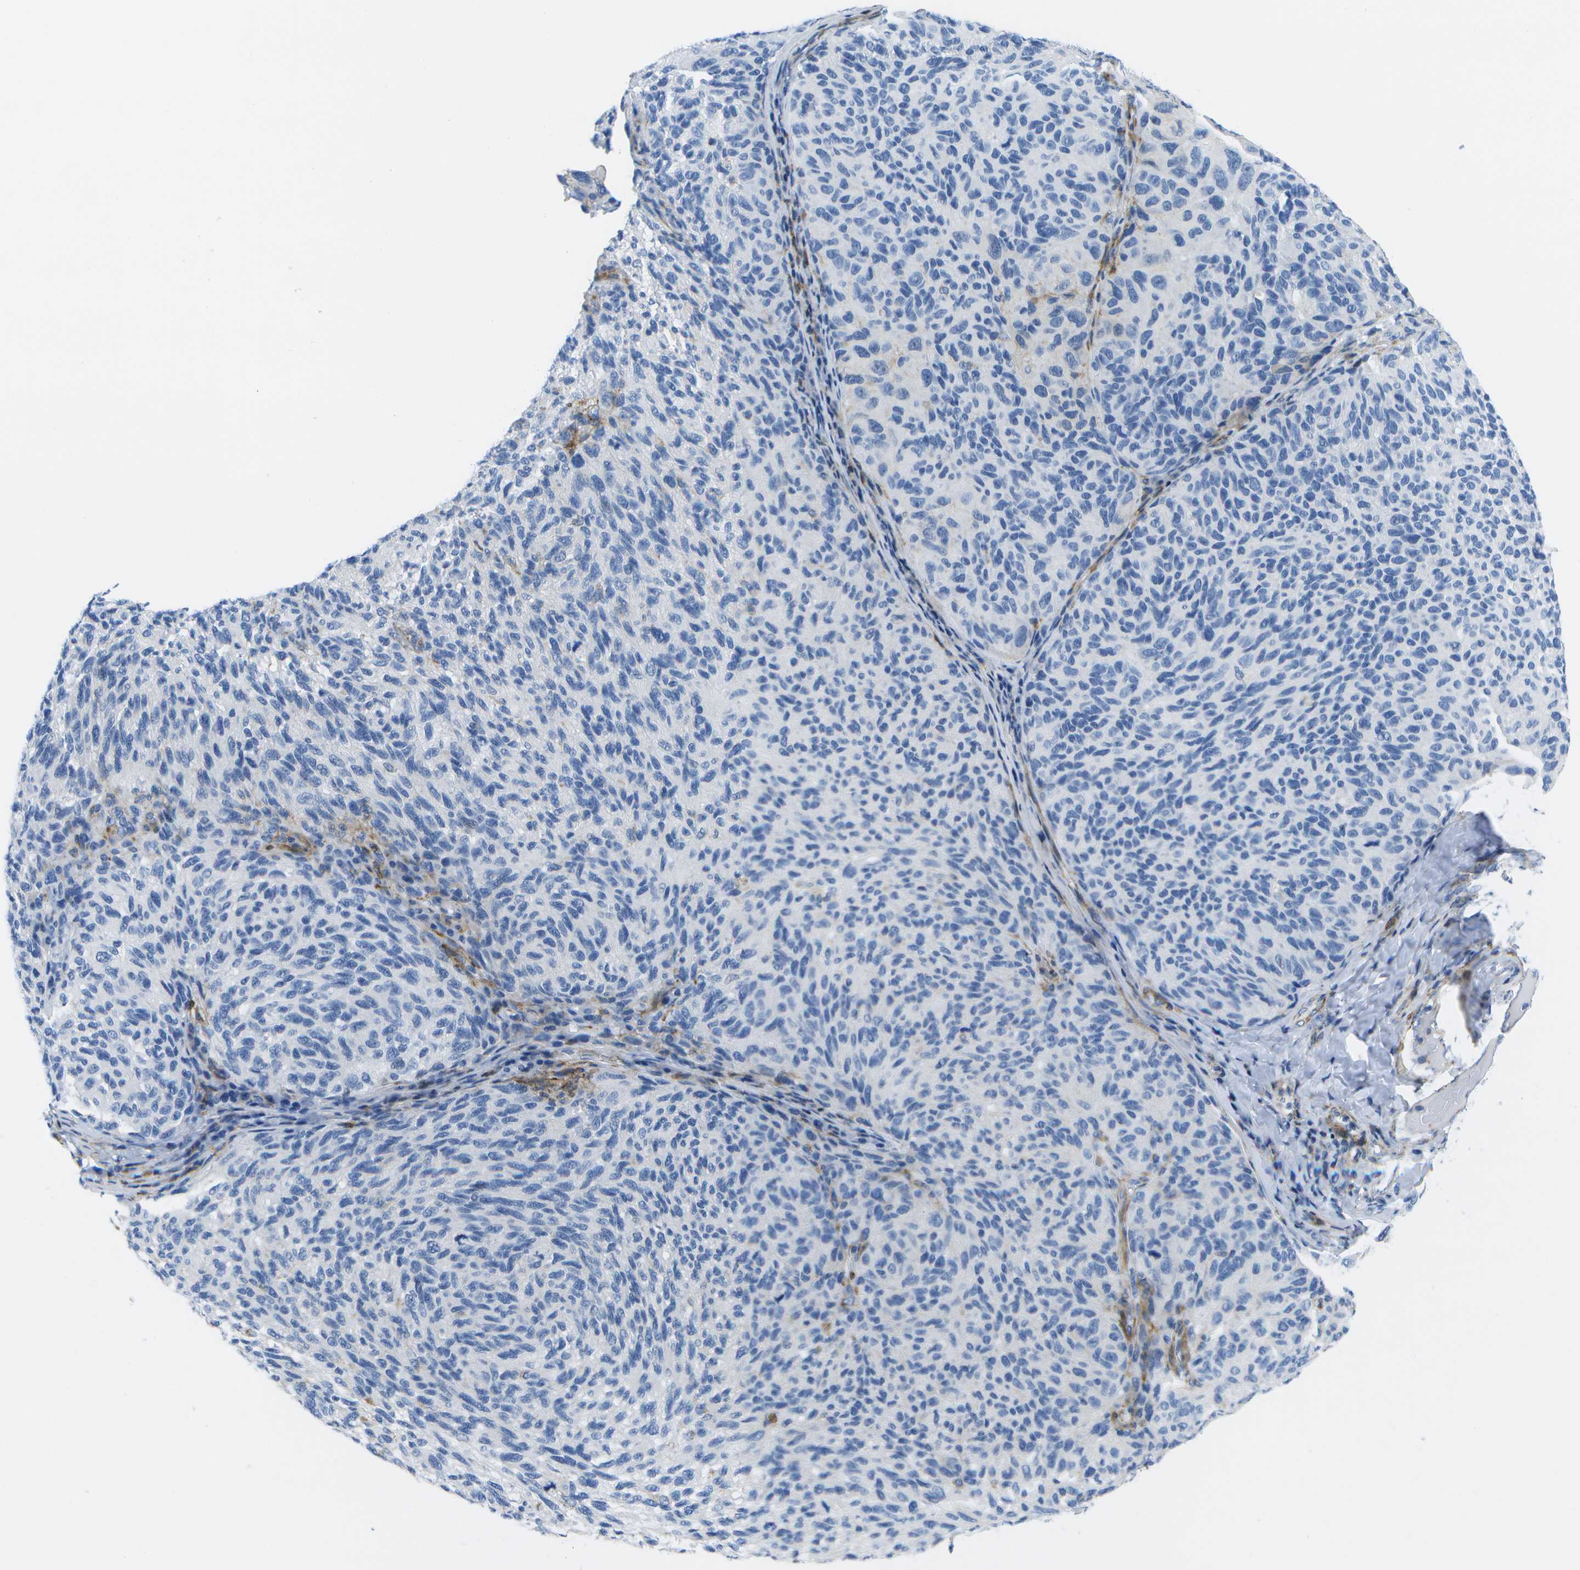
{"staining": {"intensity": "negative", "quantity": "none", "location": "none"}, "tissue": "melanoma", "cell_type": "Tumor cells", "image_type": "cancer", "snomed": [{"axis": "morphology", "description": "Malignant melanoma, NOS"}, {"axis": "topography", "description": "Skin"}], "caption": "IHC of melanoma exhibits no staining in tumor cells.", "gene": "ADGRG6", "patient": {"sex": "female", "age": 73}}